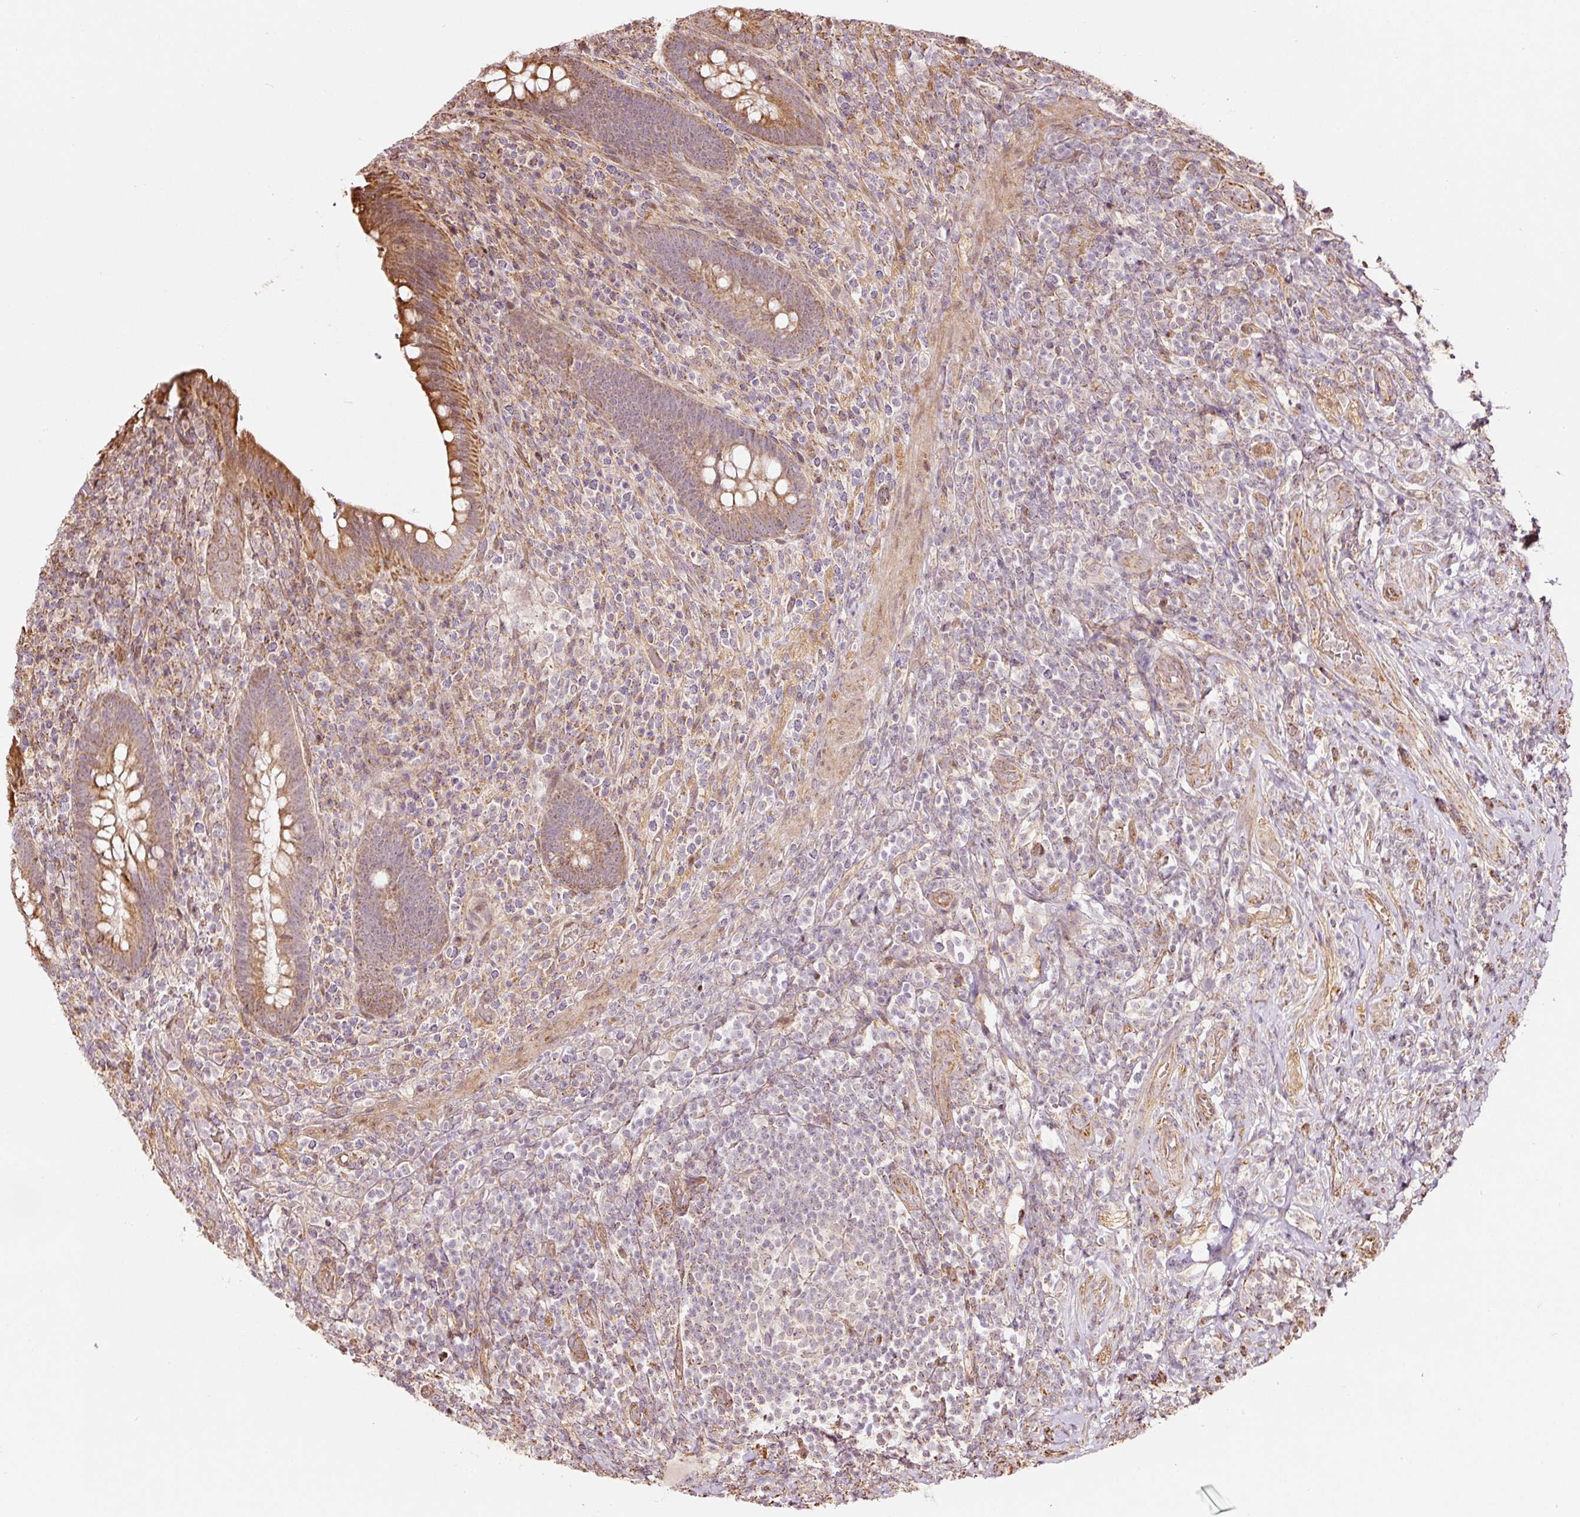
{"staining": {"intensity": "moderate", "quantity": ">75%", "location": "cytoplasmic/membranous"}, "tissue": "appendix", "cell_type": "Glandular cells", "image_type": "normal", "snomed": [{"axis": "morphology", "description": "Normal tissue, NOS"}, {"axis": "topography", "description": "Appendix"}], "caption": "Moderate cytoplasmic/membranous expression for a protein is appreciated in approximately >75% of glandular cells of benign appendix using immunohistochemistry (IHC).", "gene": "ETF1", "patient": {"sex": "female", "age": 43}}